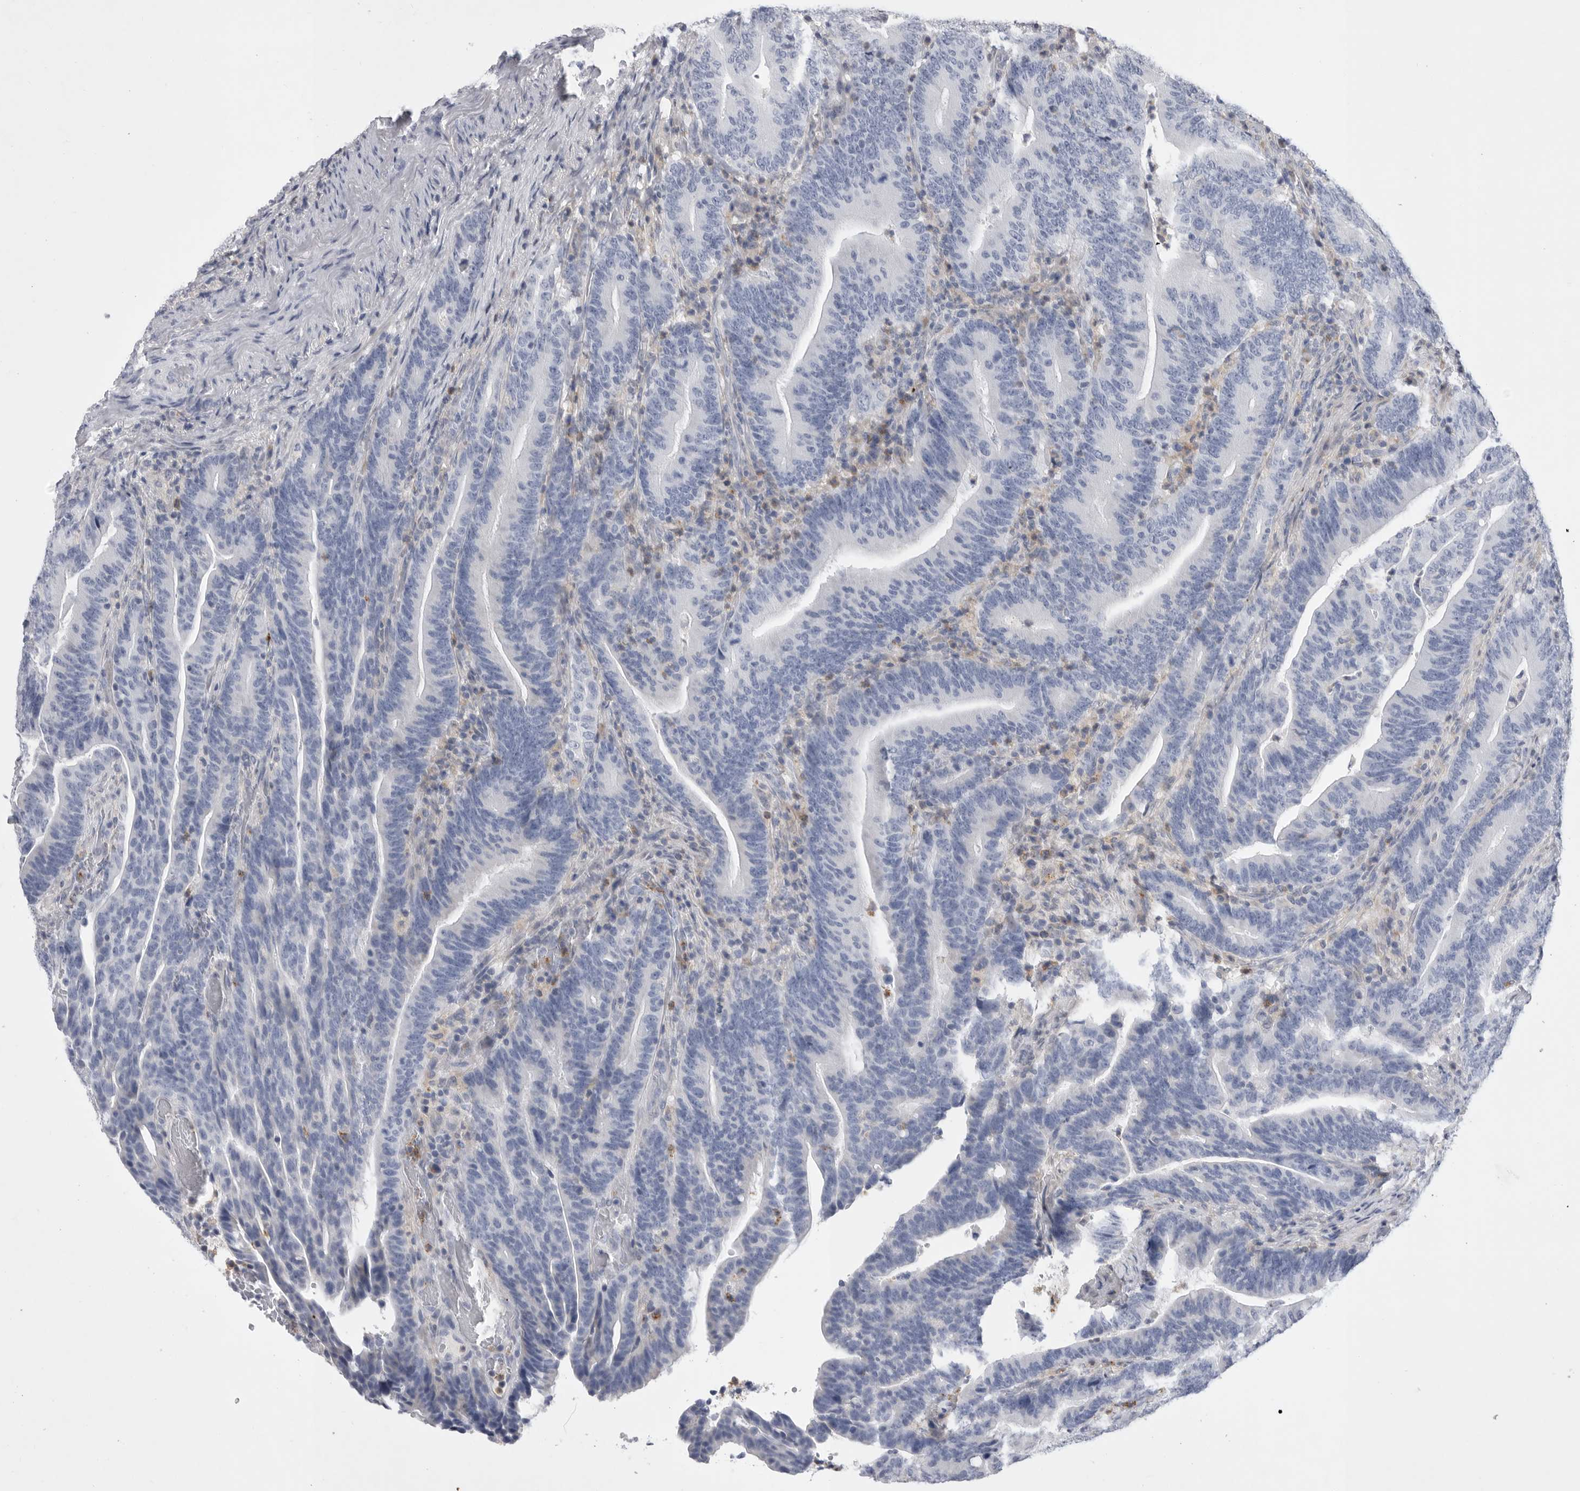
{"staining": {"intensity": "negative", "quantity": "none", "location": "none"}, "tissue": "colorectal cancer", "cell_type": "Tumor cells", "image_type": "cancer", "snomed": [{"axis": "morphology", "description": "Adenocarcinoma, NOS"}, {"axis": "topography", "description": "Colon"}], "caption": "The immunohistochemistry (IHC) image has no significant positivity in tumor cells of adenocarcinoma (colorectal) tissue. (DAB immunohistochemistry (IHC) visualized using brightfield microscopy, high magnification).", "gene": "SIGLEC10", "patient": {"sex": "female", "age": 66}}